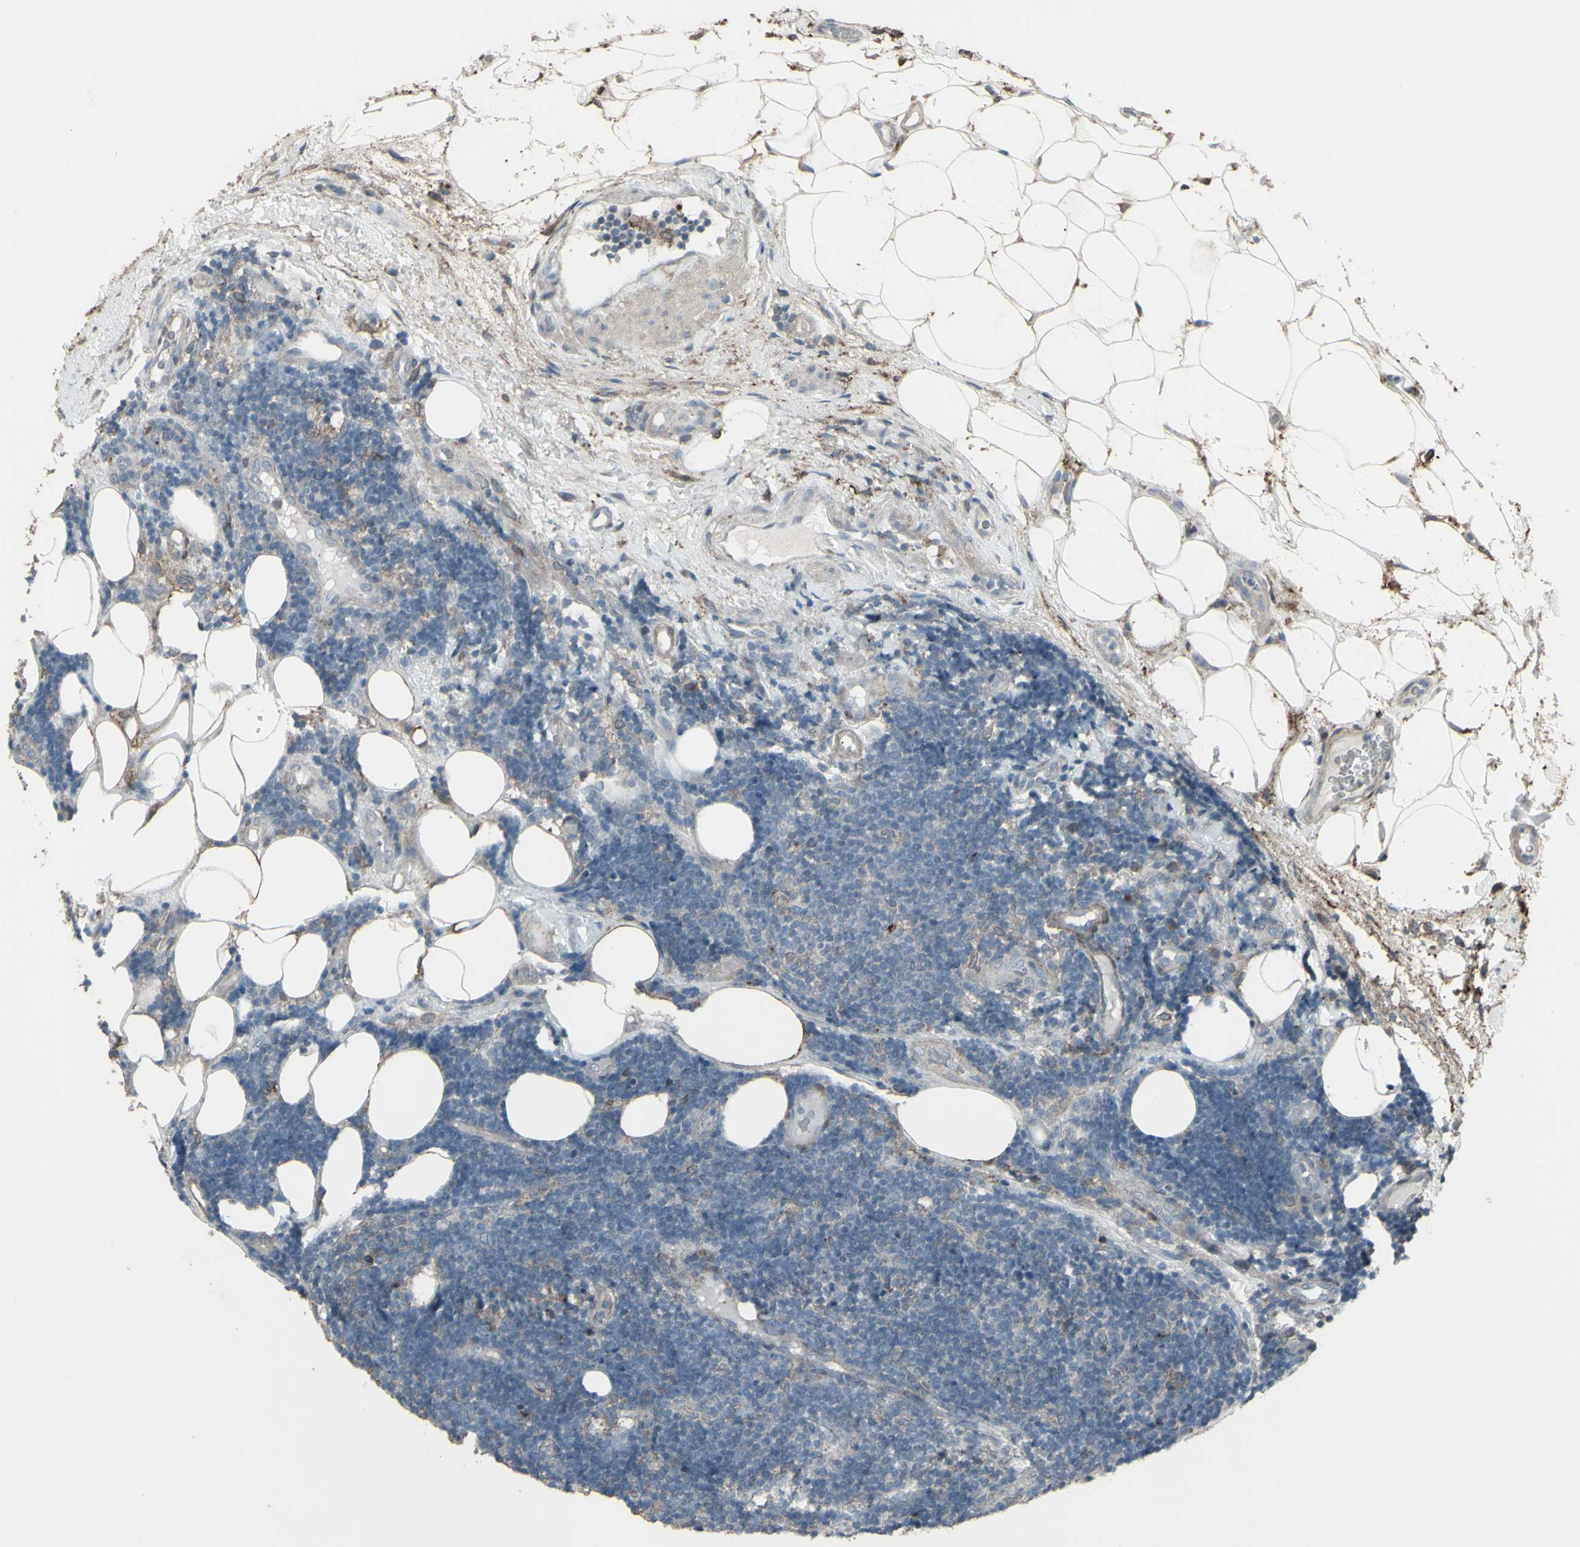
{"staining": {"intensity": "negative", "quantity": "none", "location": "none"}, "tissue": "lymphoma", "cell_type": "Tumor cells", "image_type": "cancer", "snomed": [{"axis": "morphology", "description": "Malignant lymphoma, non-Hodgkin's type, Low grade"}, {"axis": "topography", "description": "Lymph node"}], "caption": "There is no significant positivity in tumor cells of malignant lymphoma, non-Hodgkin's type (low-grade).", "gene": "SMO", "patient": {"sex": "male", "age": 83}}